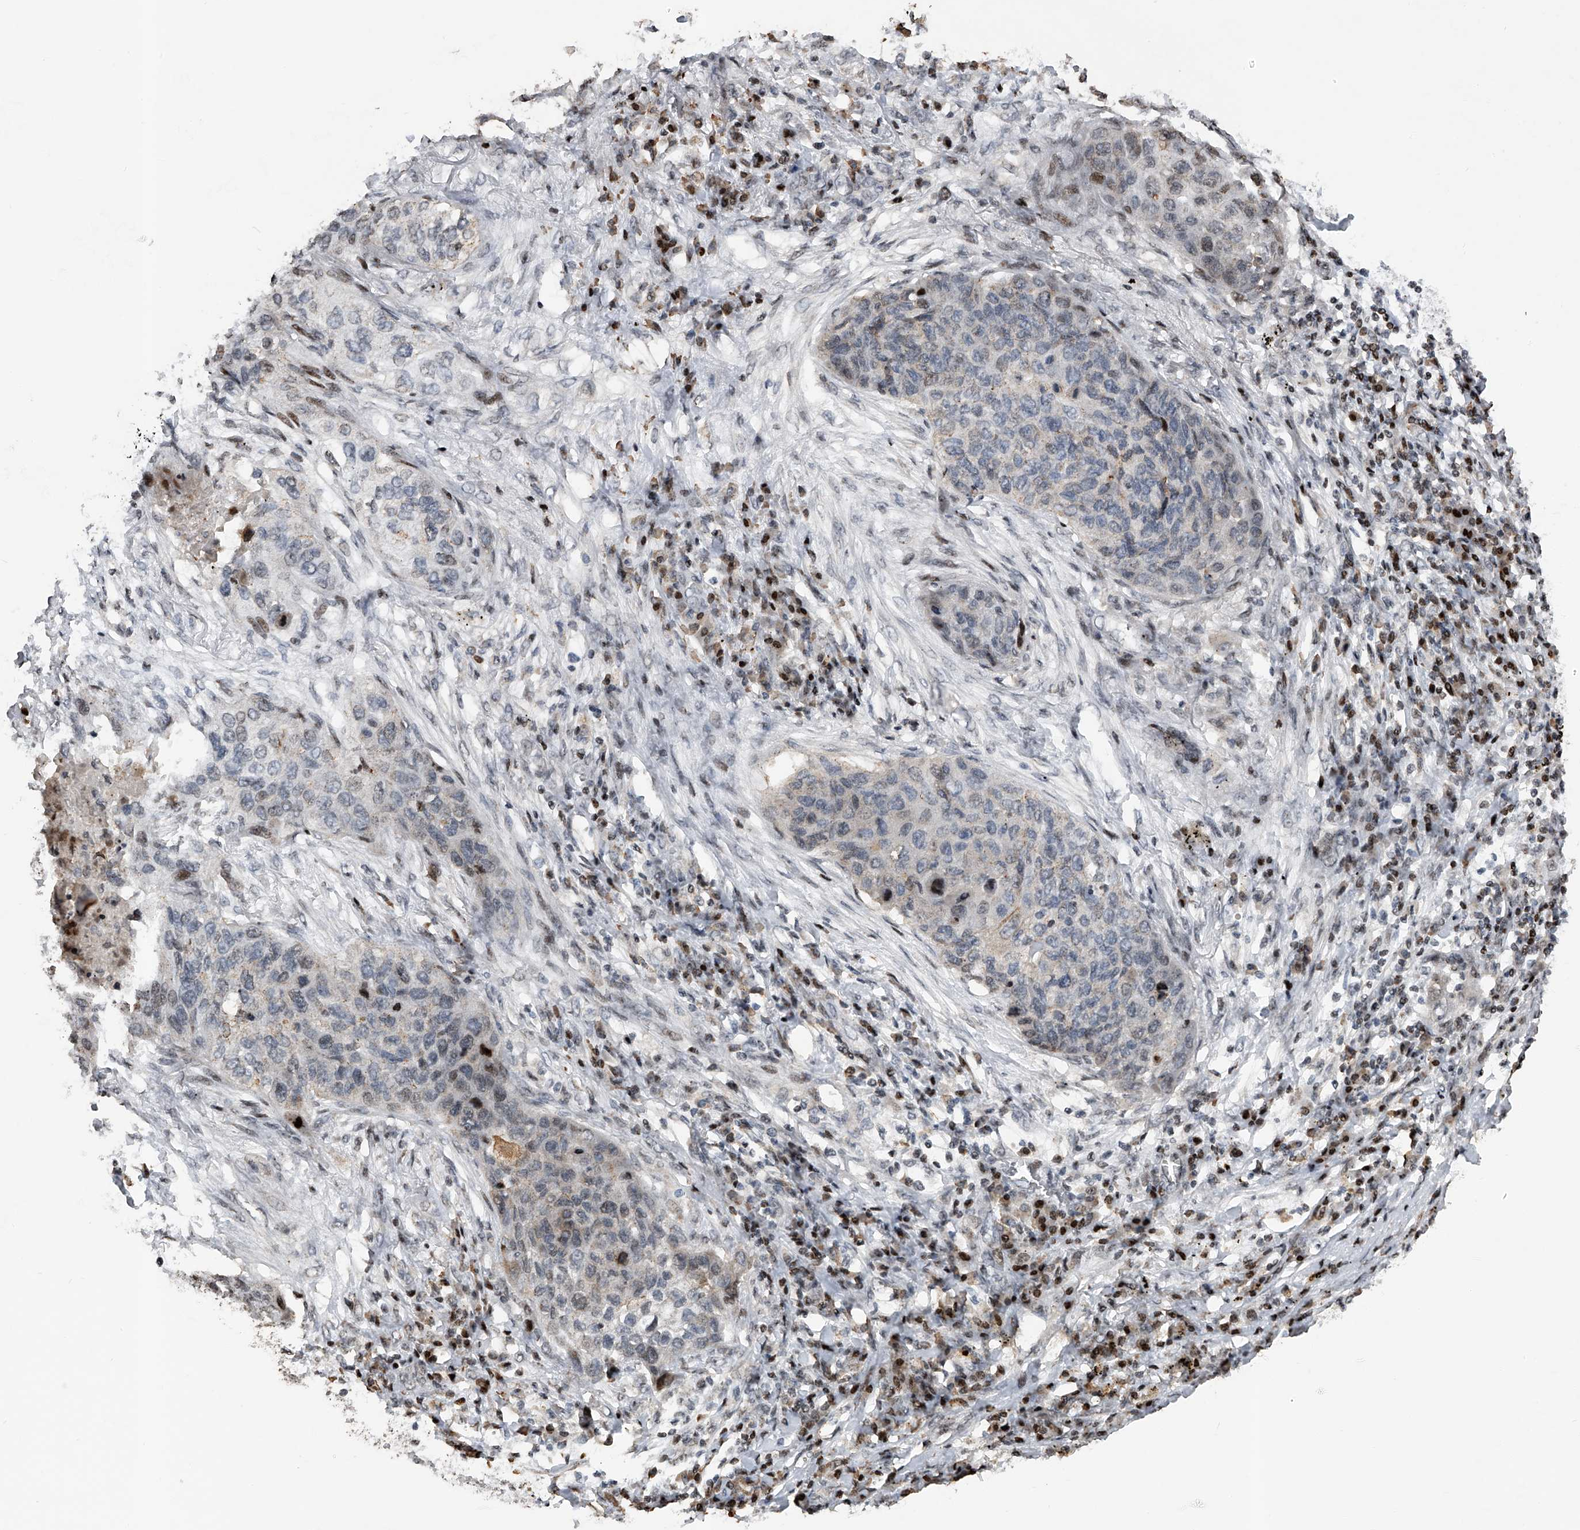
{"staining": {"intensity": "negative", "quantity": "none", "location": "none"}, "tissue": "lung cancer", "cell_type": "Tumor cells", "image_type": "cancer", "snomed": [{"axis": "morphology", "description": "Squamous cell carcinoma, NOS"}, {"axis": "topography", "description": "Lung"}], "caption": "Immunohistochemical staining of lung squamous cell carcinoma demonstrates no significant expression in tumor cells.", "gene": "RWDD2A", "patient": {"sex": "female", "age": 63}}